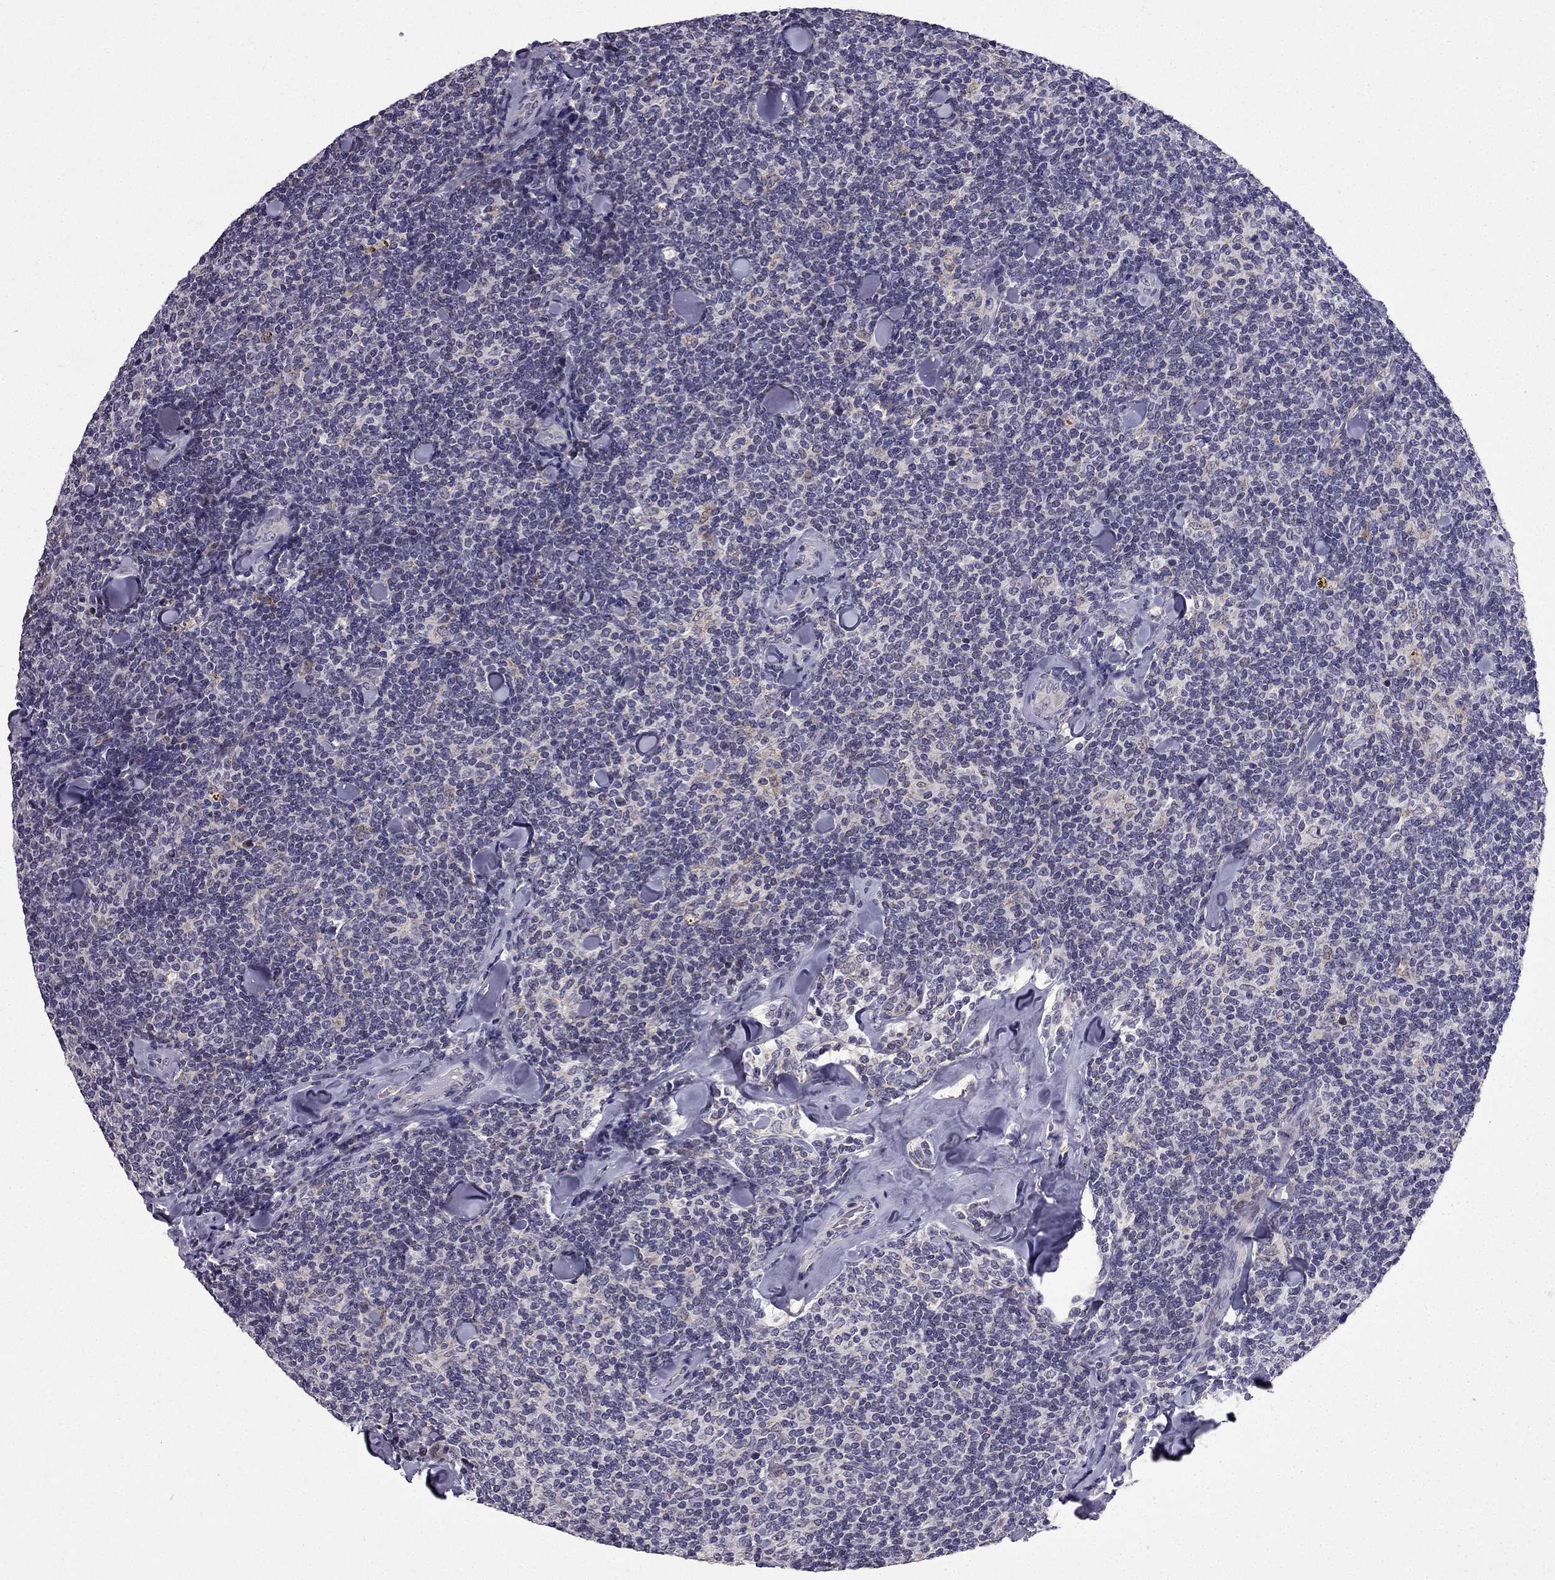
{"staining": {"intensity": "negative", "quantity": "none", "location": "none"}, "tissue": "lymphoma", "cell_type": "Tumor cells", "image_type": "cancer", "snomed": [{"axis": "morphology", "description": "Malignant lymphoma, non-Hodgkin's type, Low grade"}, {"axis": "topography", "description": "Lymph node"}], "caption": "This is an IHC histopathology image of human lymphoma. There is no staining in tumor cells.", "gene": "SLC6A2", "patient": {"sex": "female", "age": 56}}